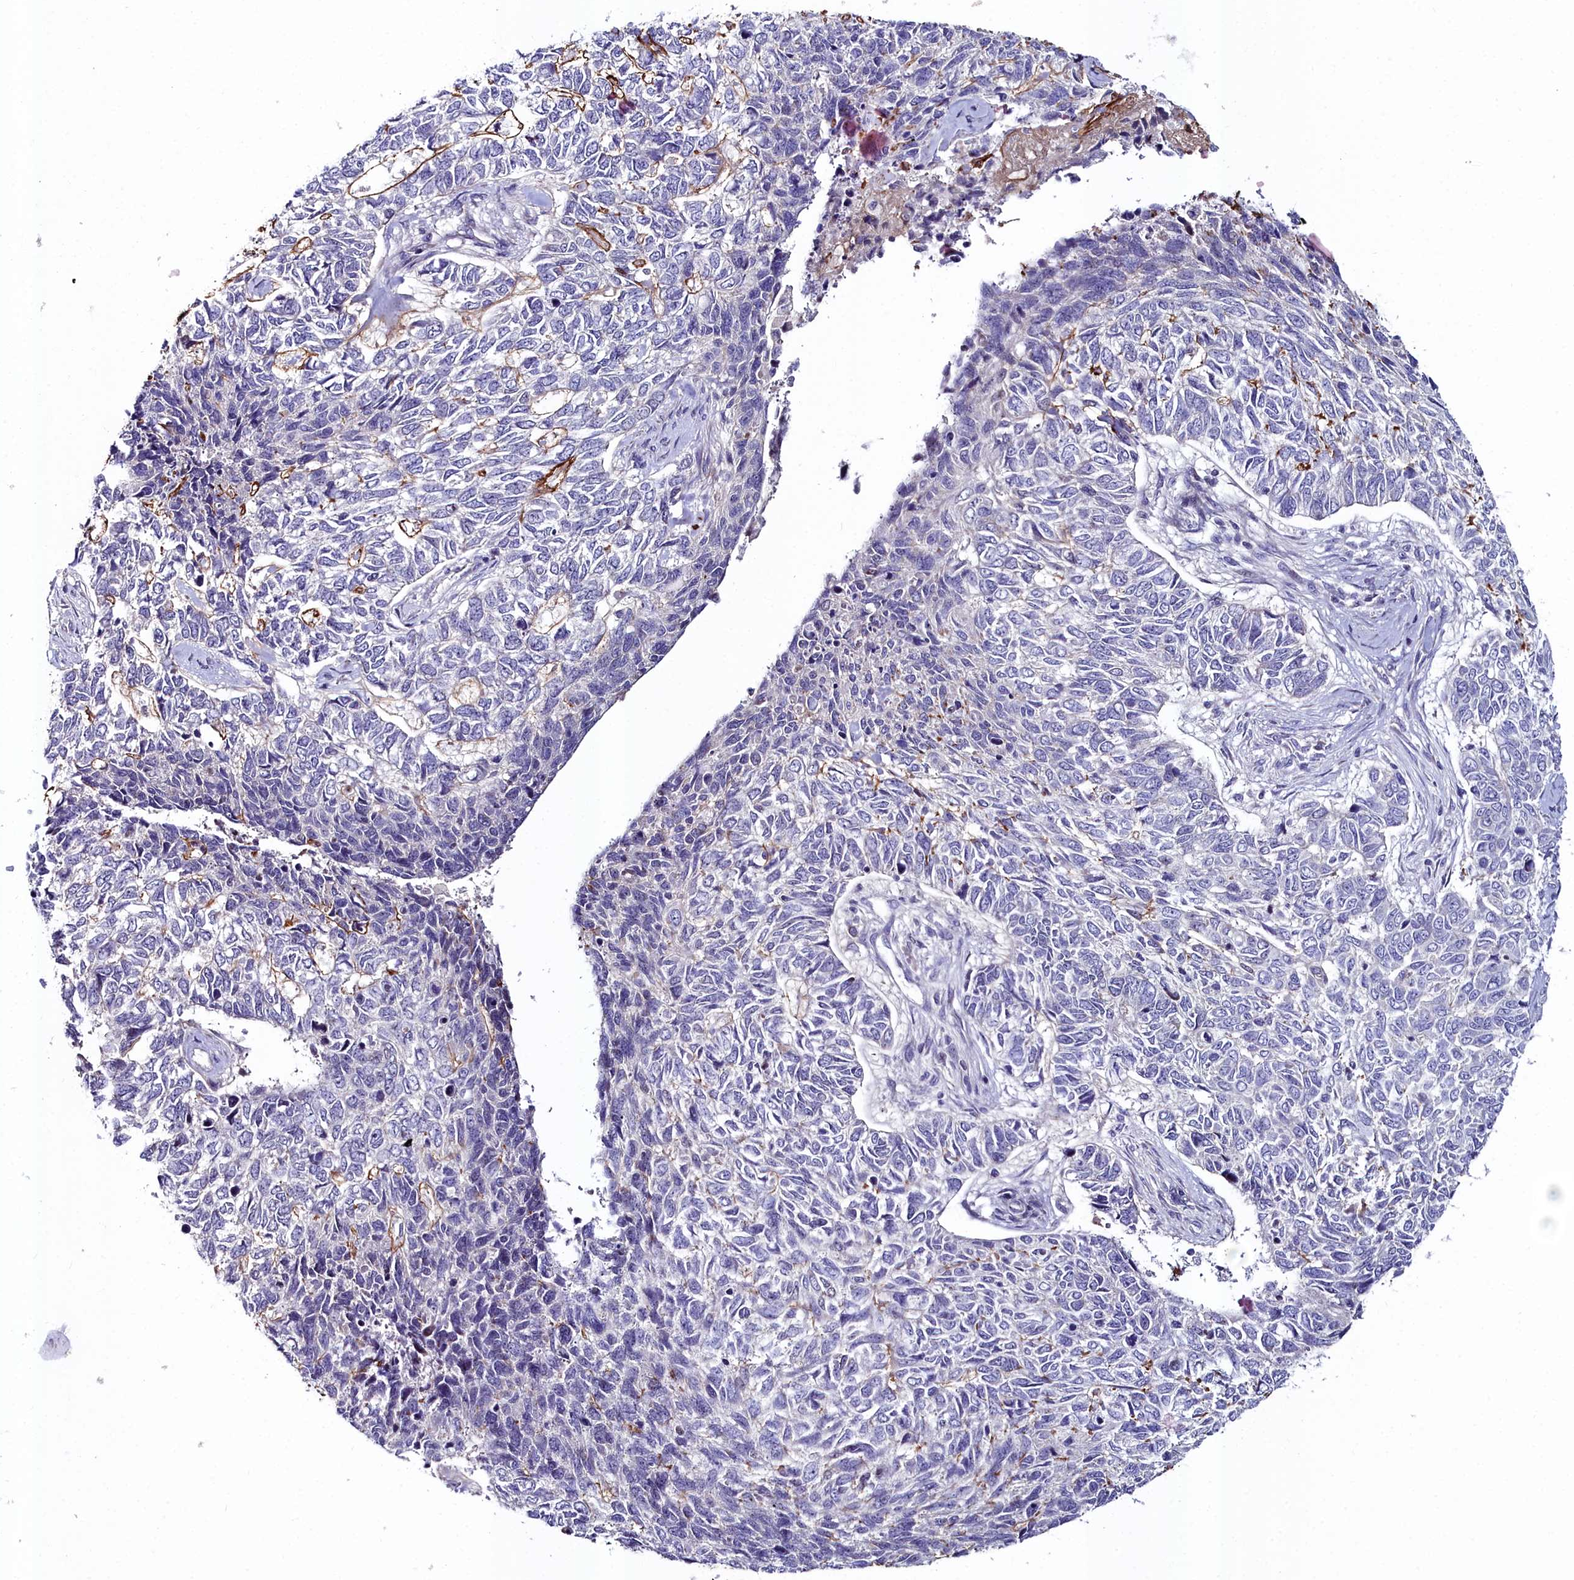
{"staining": {"intensity": "moderate", "quantity": "<25%", "location": "cytoplasmic/membranous"}, "tissue": "skin cancer", "cell_type": "Tumor cells", "image_type": "cancer", "snomed": [{"axis": "morphology", "description": "Basal cell carcinoma"}, {"axis": "topography", "description": "Skin"}], "caption": "Brown immunohistochemical staining in human skin basal cell carcinoma demonstrates moderate cytoplasmic/membranous staining in about <25% of tumor cells.", "gene": "KCTD18", "patient": {"sex": "female", "age": 65}}